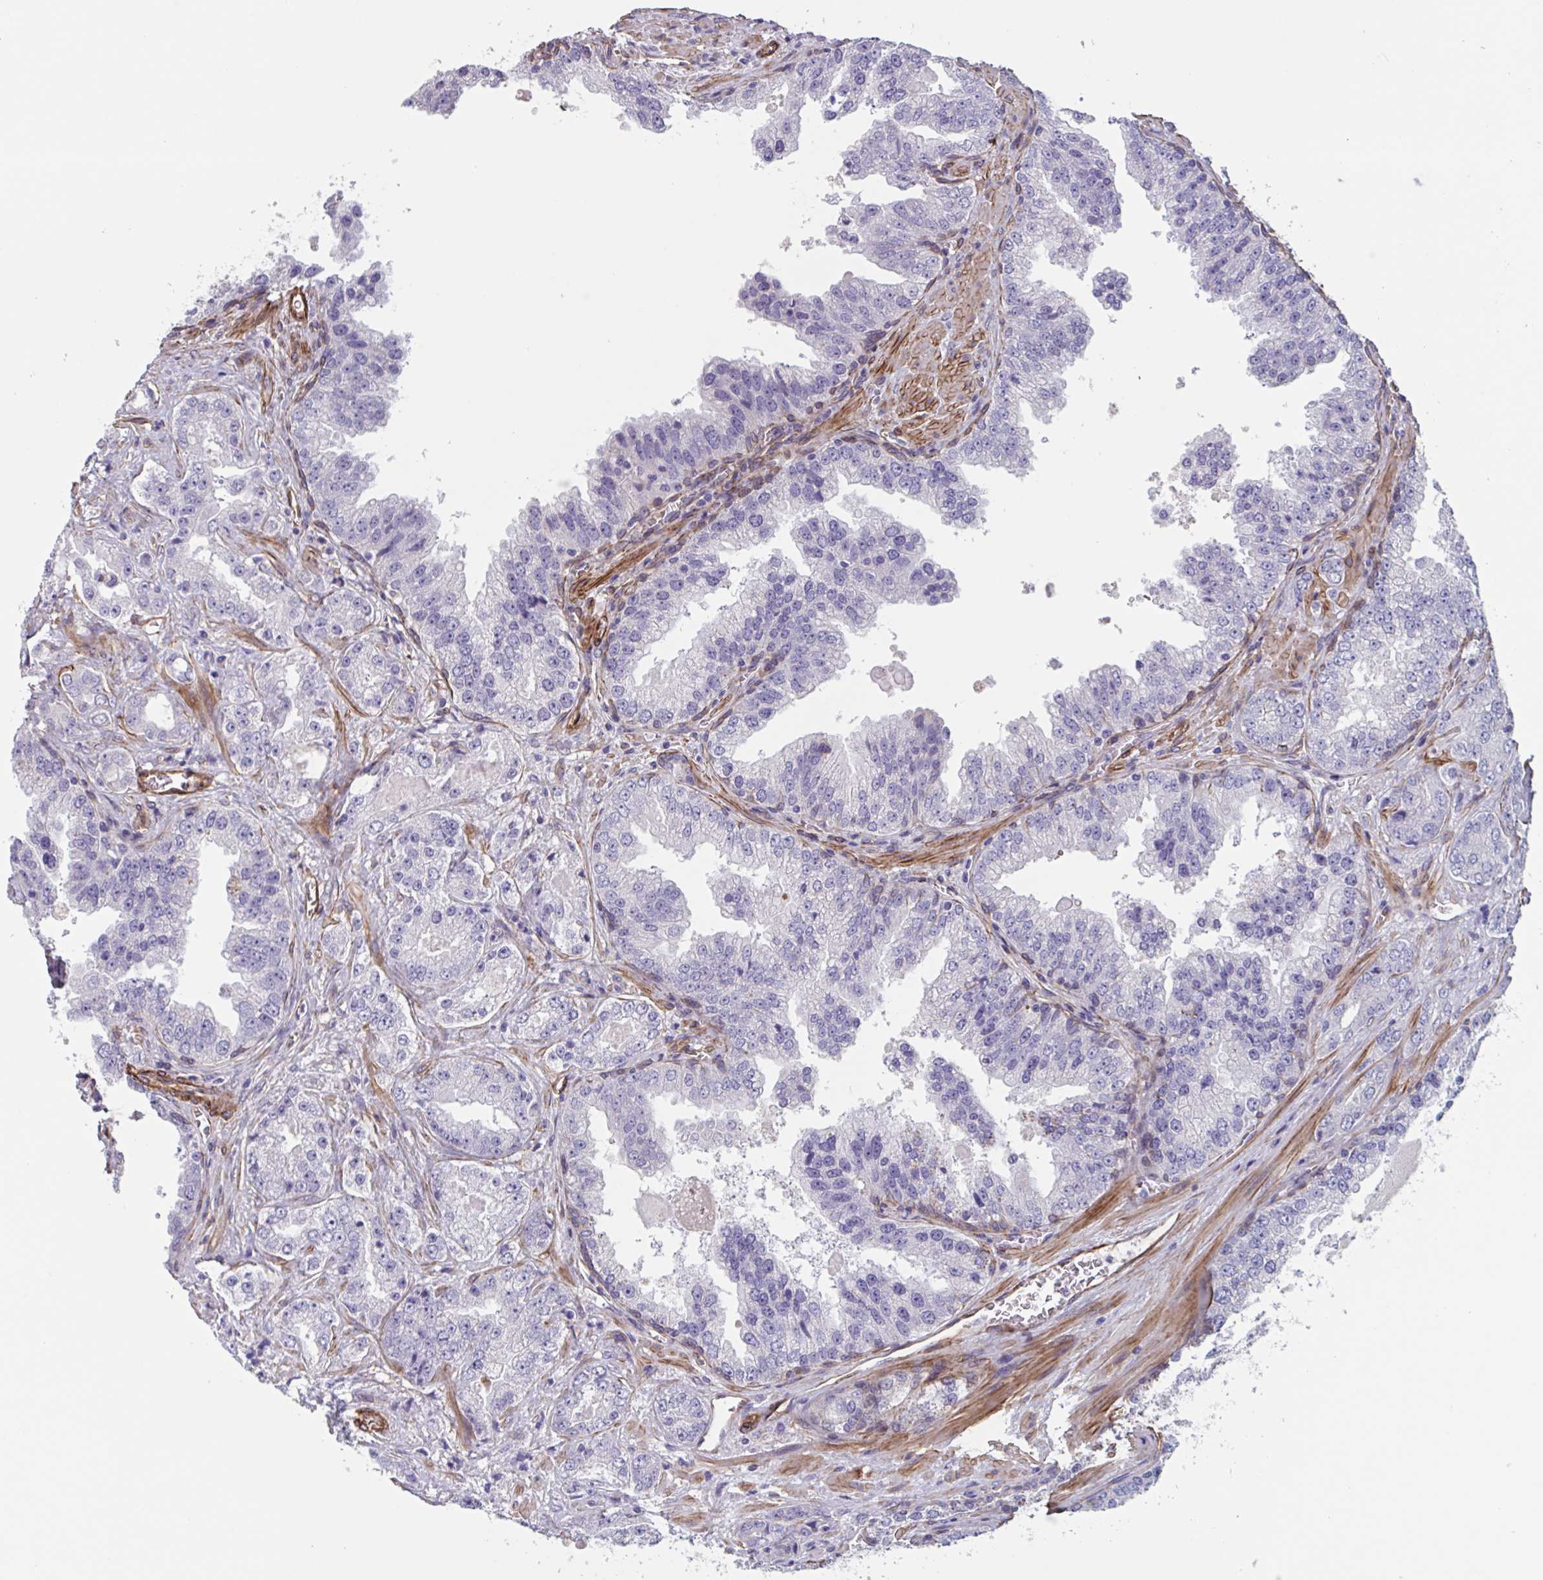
{"staining": {"intensity": "negative", "quantity": "none", "location": "none"}, "tissue": "prostate cancer", "cell_type": "Tumor cells", "image_type": "cancer", "snomed": [{"axis": "morphology", "description": "Adenocarcinoma, High grade"}, {"axis": "topography", "description": "Prostate"}], "caption": "Immunohistochemistry (IHC) micrograph of neoplastic tissue: prostate cancer (high-grade adenocarcinoma) stained with DAB (3,3'-diaminobenzidine) displays no significant protein positivity in tumor cells.", "gene": "CITED4", "patient": {"sex": "male", "age": 67}}